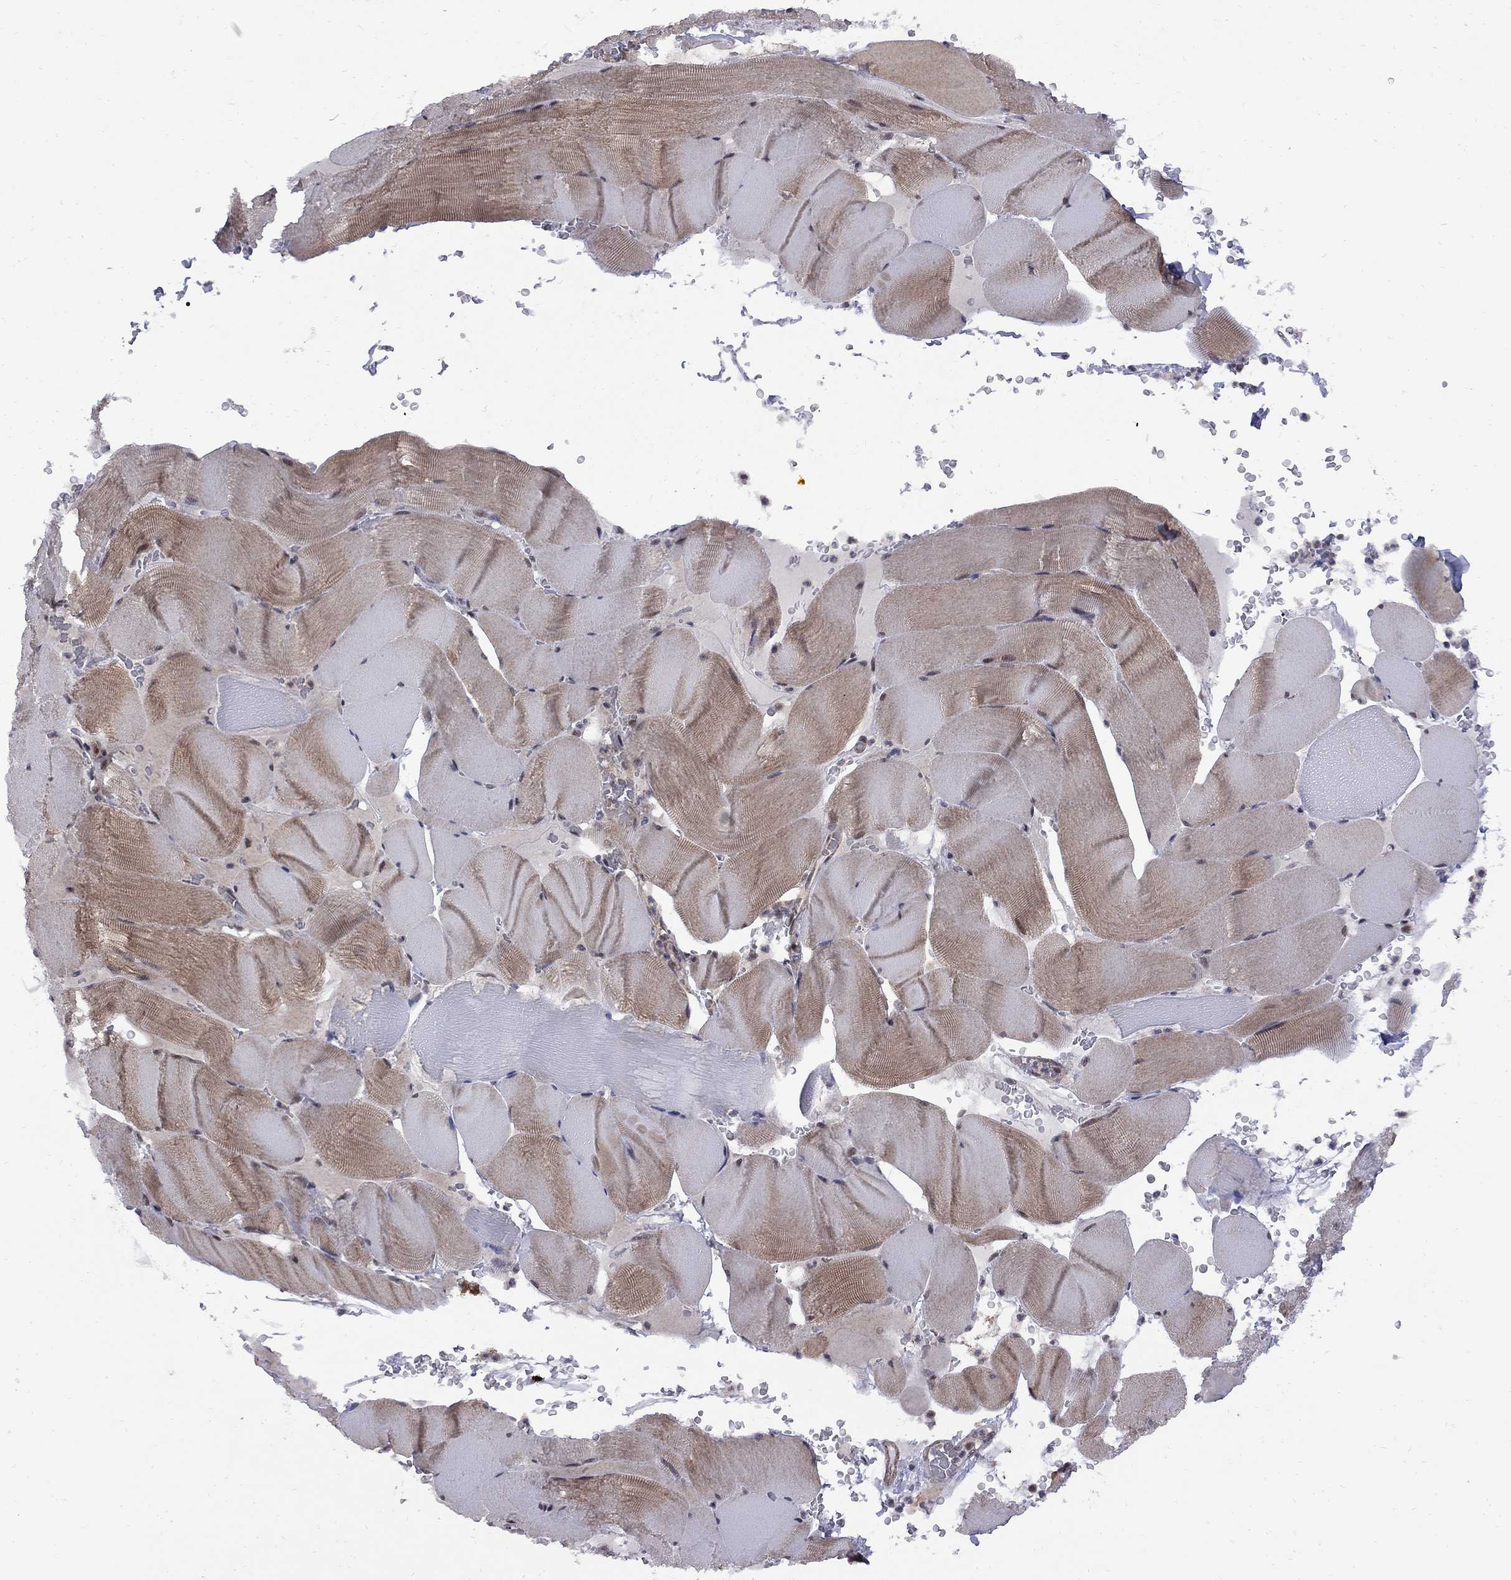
{"staining": {"intensity": "moderate", "quantity": "25%-75%", "location": "cytoplasmic/membranous"}, "tissue": "skeletal muscle", "cell_type": "Myocytes", "image_type": "normal", "snomed": [{"axis": "morphology", "description": "Normal tissue, NOS"}, {"axis": "topography", "description": "Skeletal muscle"}], "caption": "Immunohistochemistry (IHC) (DAB (3,3'-diaminobenzidine)) staining of normal skeletal muscle reveals moderate cytoplasmic/membranous protein positivity in approximately 25%-75% of myocytes.", "gene": "BRF1", "patient": {"sex": "male", "age": 56}}